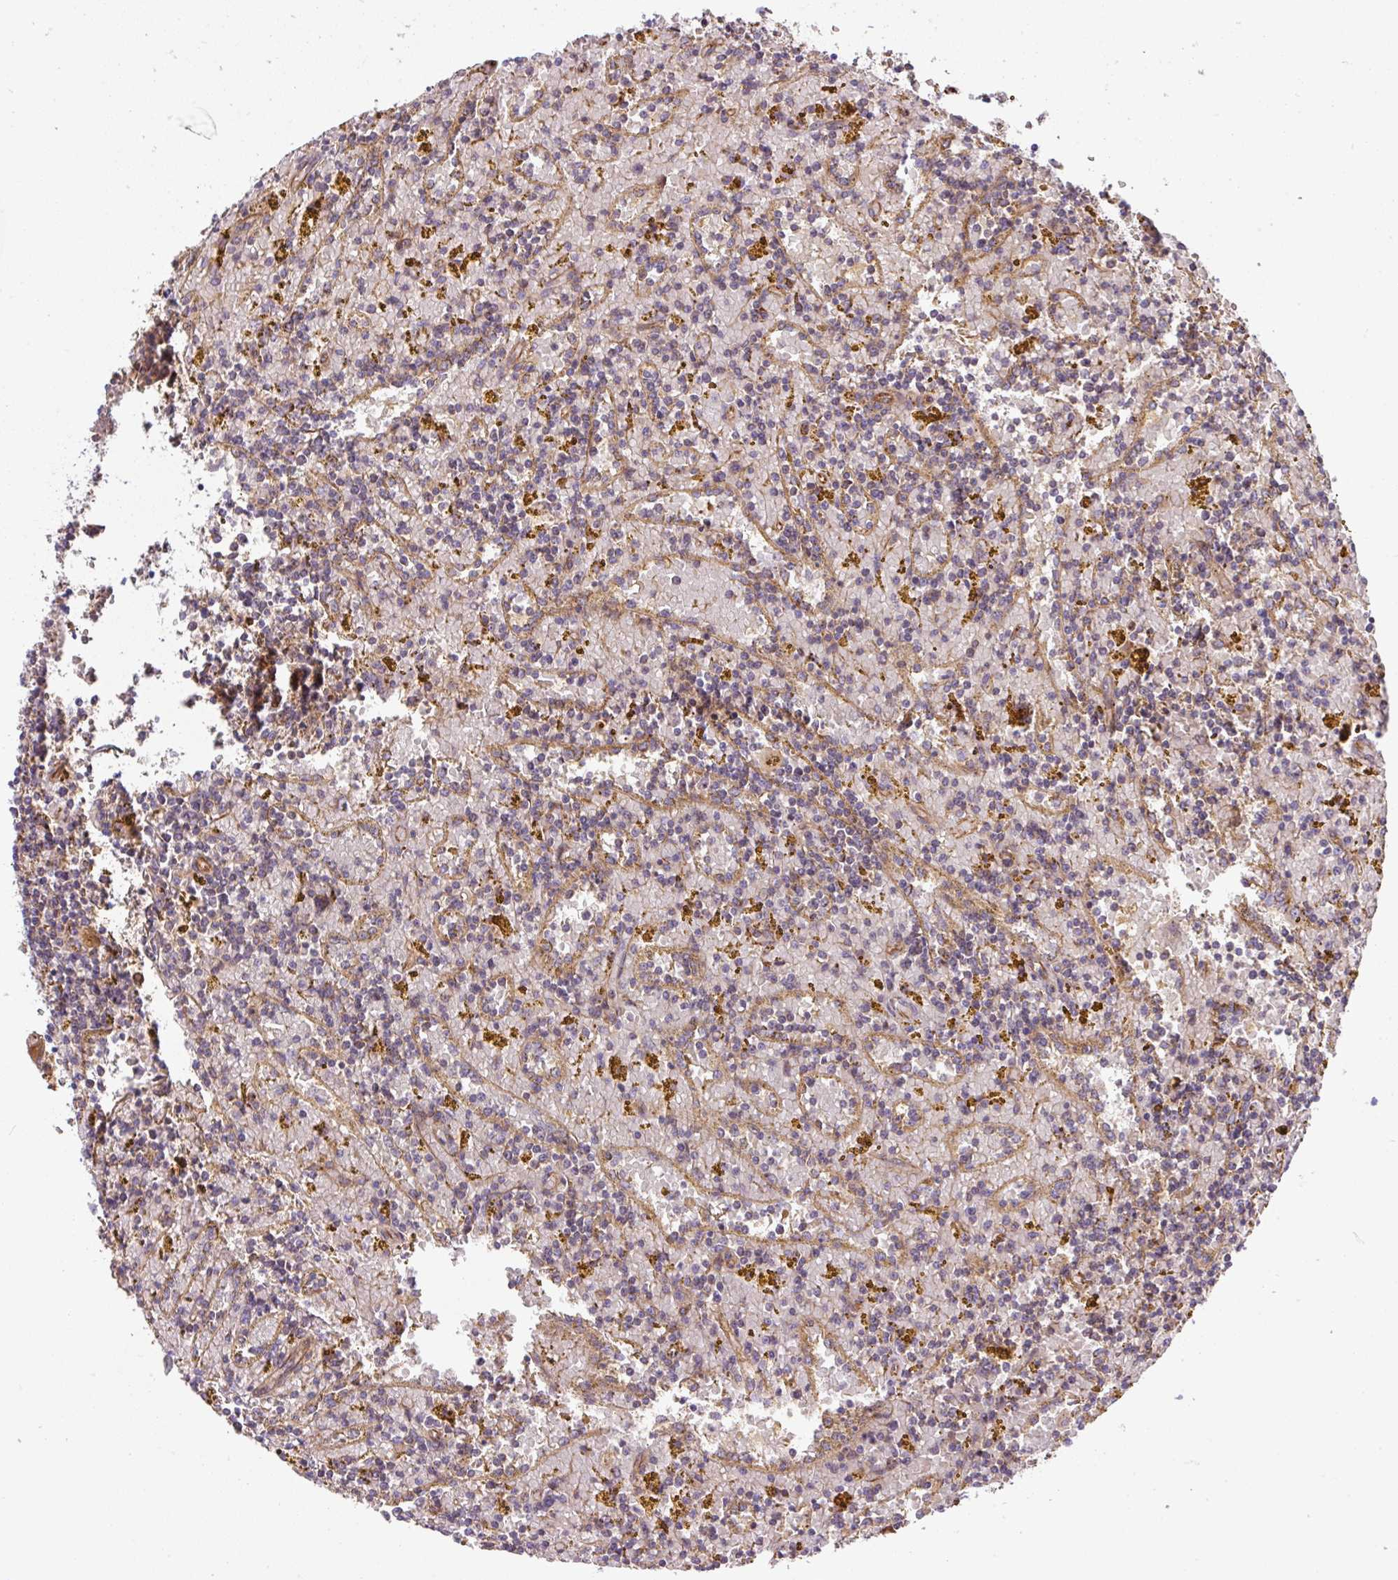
{"staining": {"intensity": "weak", "quantity": "25%-75%", "location": "cytoplasmic/membranous"}, "tissue": "lymphoma", "cell_type": "Tumor cells", "image_type": "cancer", "snomed": [{"axis": "morphology", "description": "Malignant lymphoma, non-Hodgkin's type, Low grade"}, {"axis": "topography", "description": "Spleen"}, {"axis": "topography", "description": "Lymph node"}], "caption": "Approximately 25%-75% of tumor cells in human low-grade malignant lymphoma, non-Hodgkin's type reveal weak cytoplasmic/membranous protein staining as visualized by brown immunohistochemical staining.", "gene": "APOBEC3D", "patient": {"sex": "female", "age": 66}}